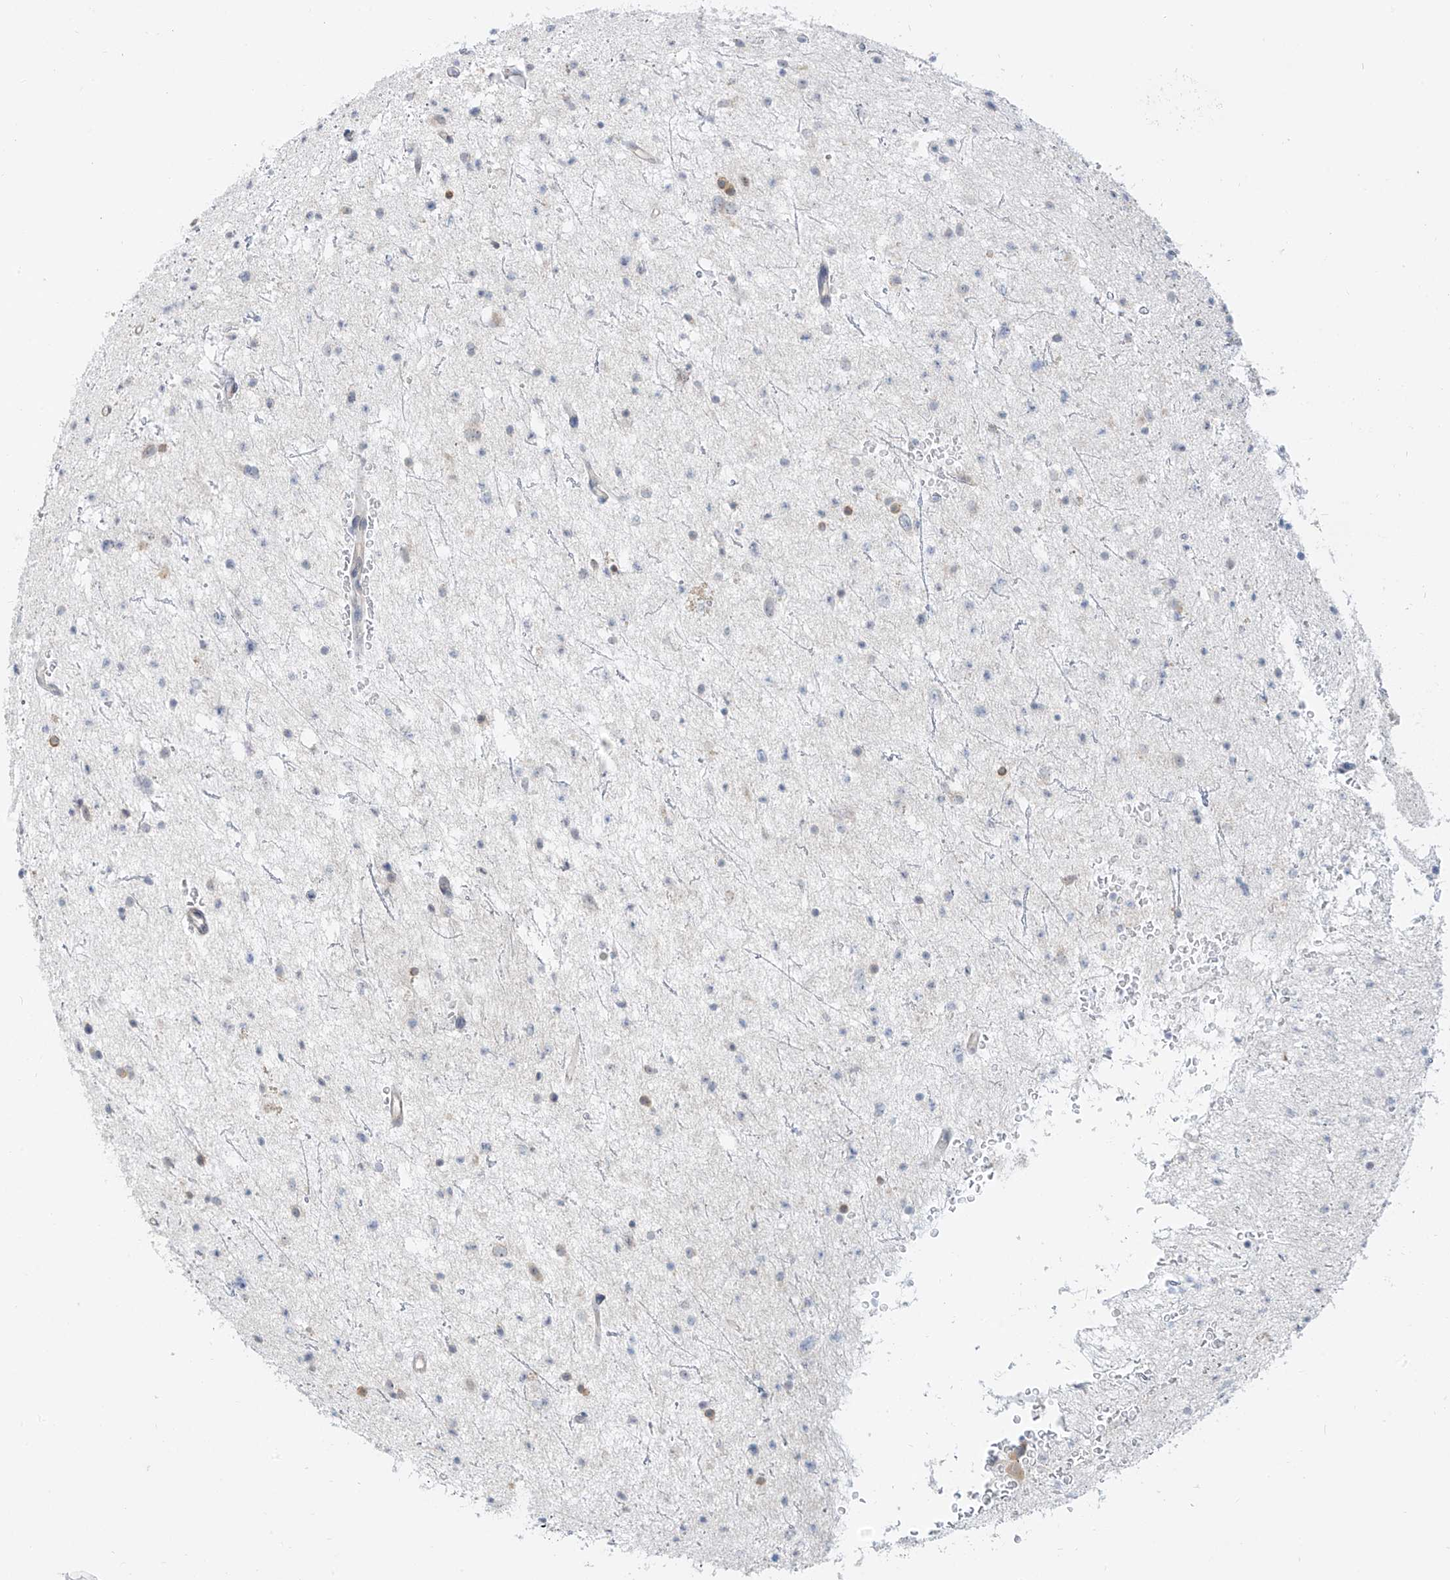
{"staining": {"intensity": "negative", "quantity": "none", "location": "none"}, "tissue": "glioma", "cell_type": "Tumor cells", "image_type": "cancer", "snomed": [{"axis": "morphology", "description": "Glioma, malignant, Low grade"}, {"axis": "topography", "description": "Brain"}], "caption": "Image shows no protein expression in tumor cells of glioma tissue.", "gene": "C2orf42", "patient": {"sex": "female", "age": 37}}